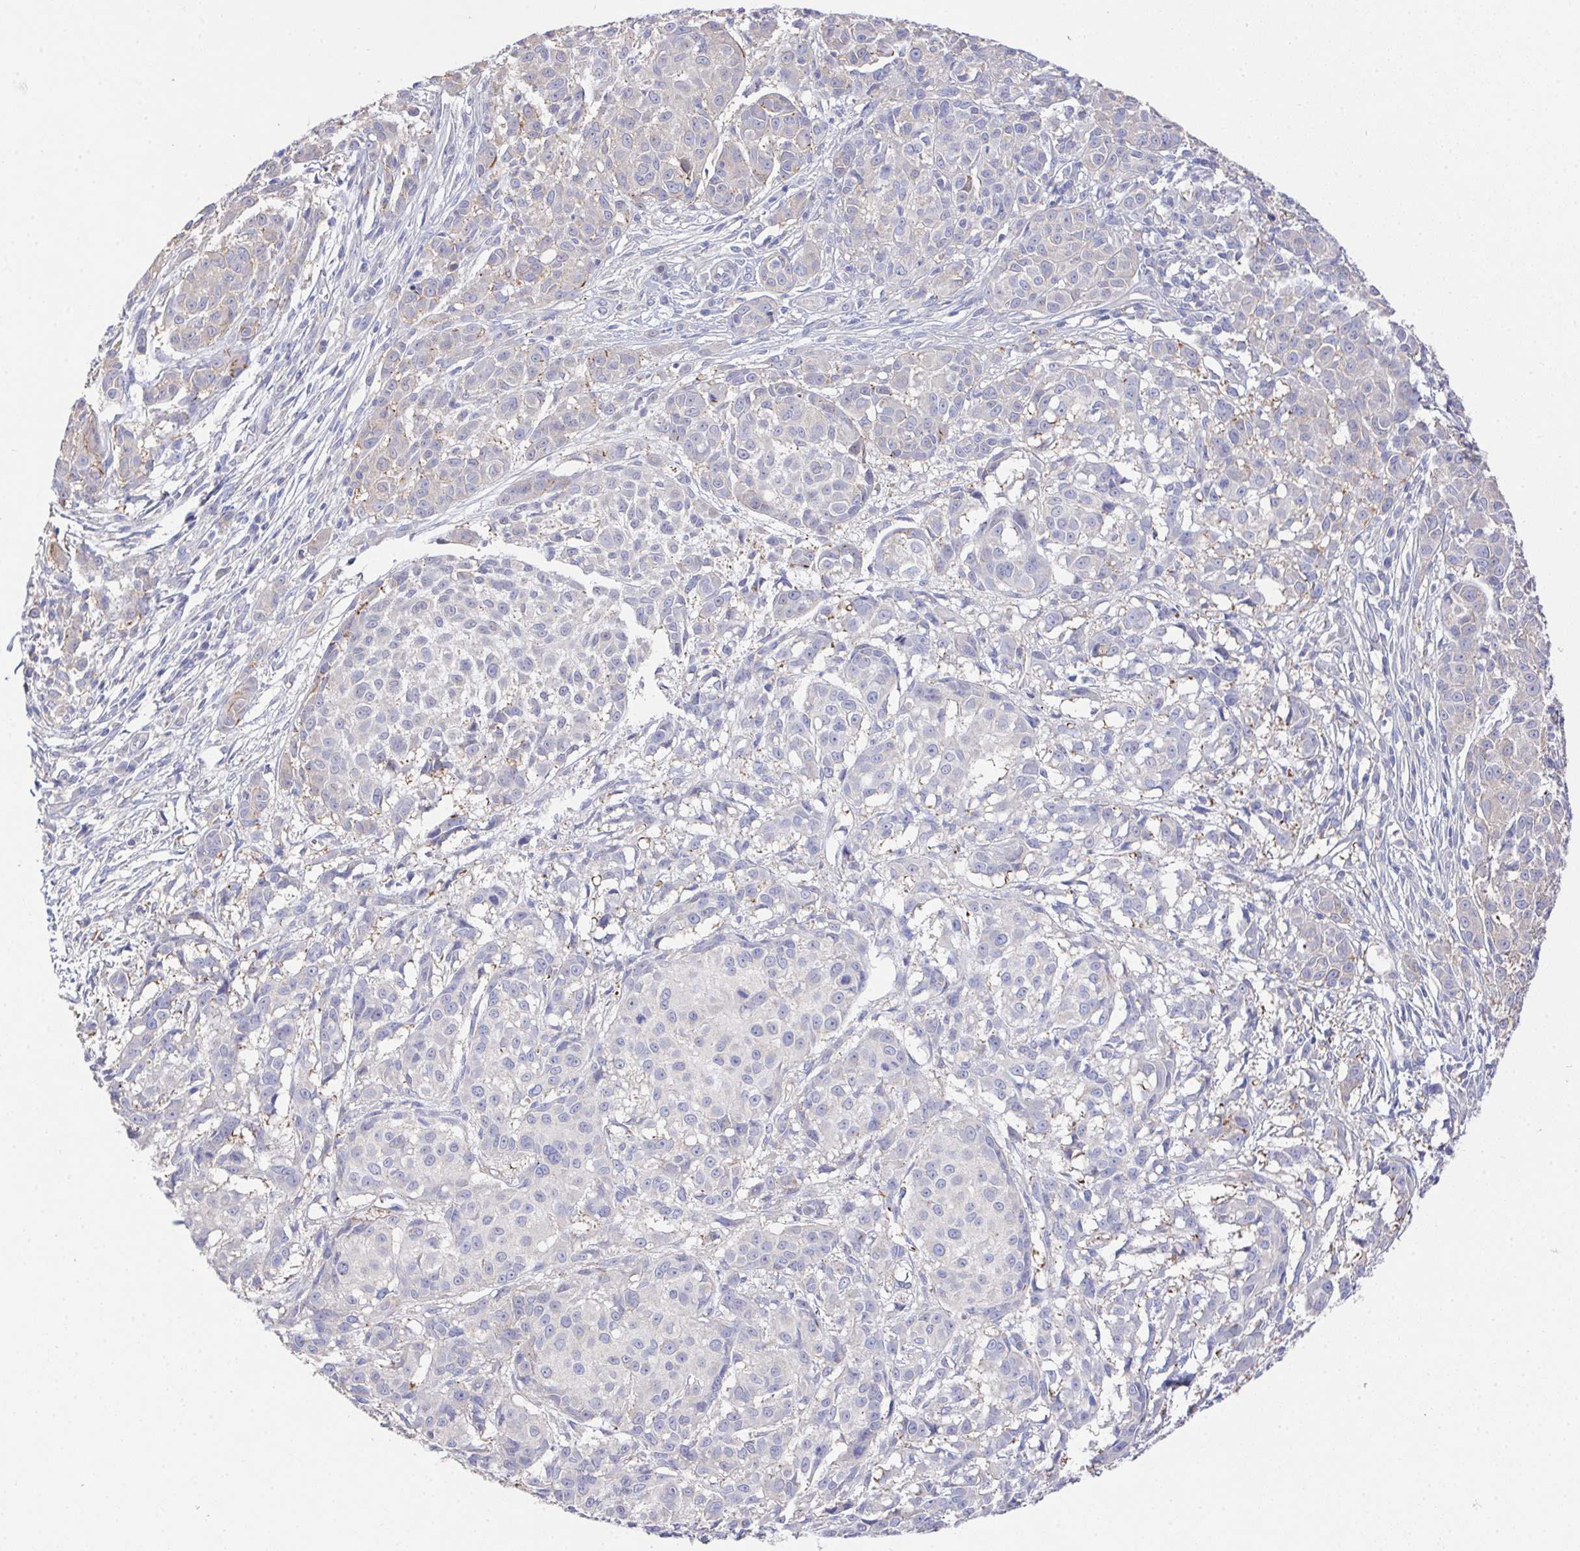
{"staining": {"intensity": "negative", "quantity": "none", "location": "none"}, "tissue": "melanoma", "cell_type": "Tumor cells", "image_type": "cancer", "snomed": [{"axis": "morphology", "description": "Malignant melanoma, NOS"}, {"axis": "topography", "description": "Skin"}], "caption": "An IHC photomicrograph of melanoma is shown. There is no staining in tumor cells of melanoma. Nuclei are stained in blue.", "gene": "PRG3", "patient": {"sex": "male", "age": 48}}